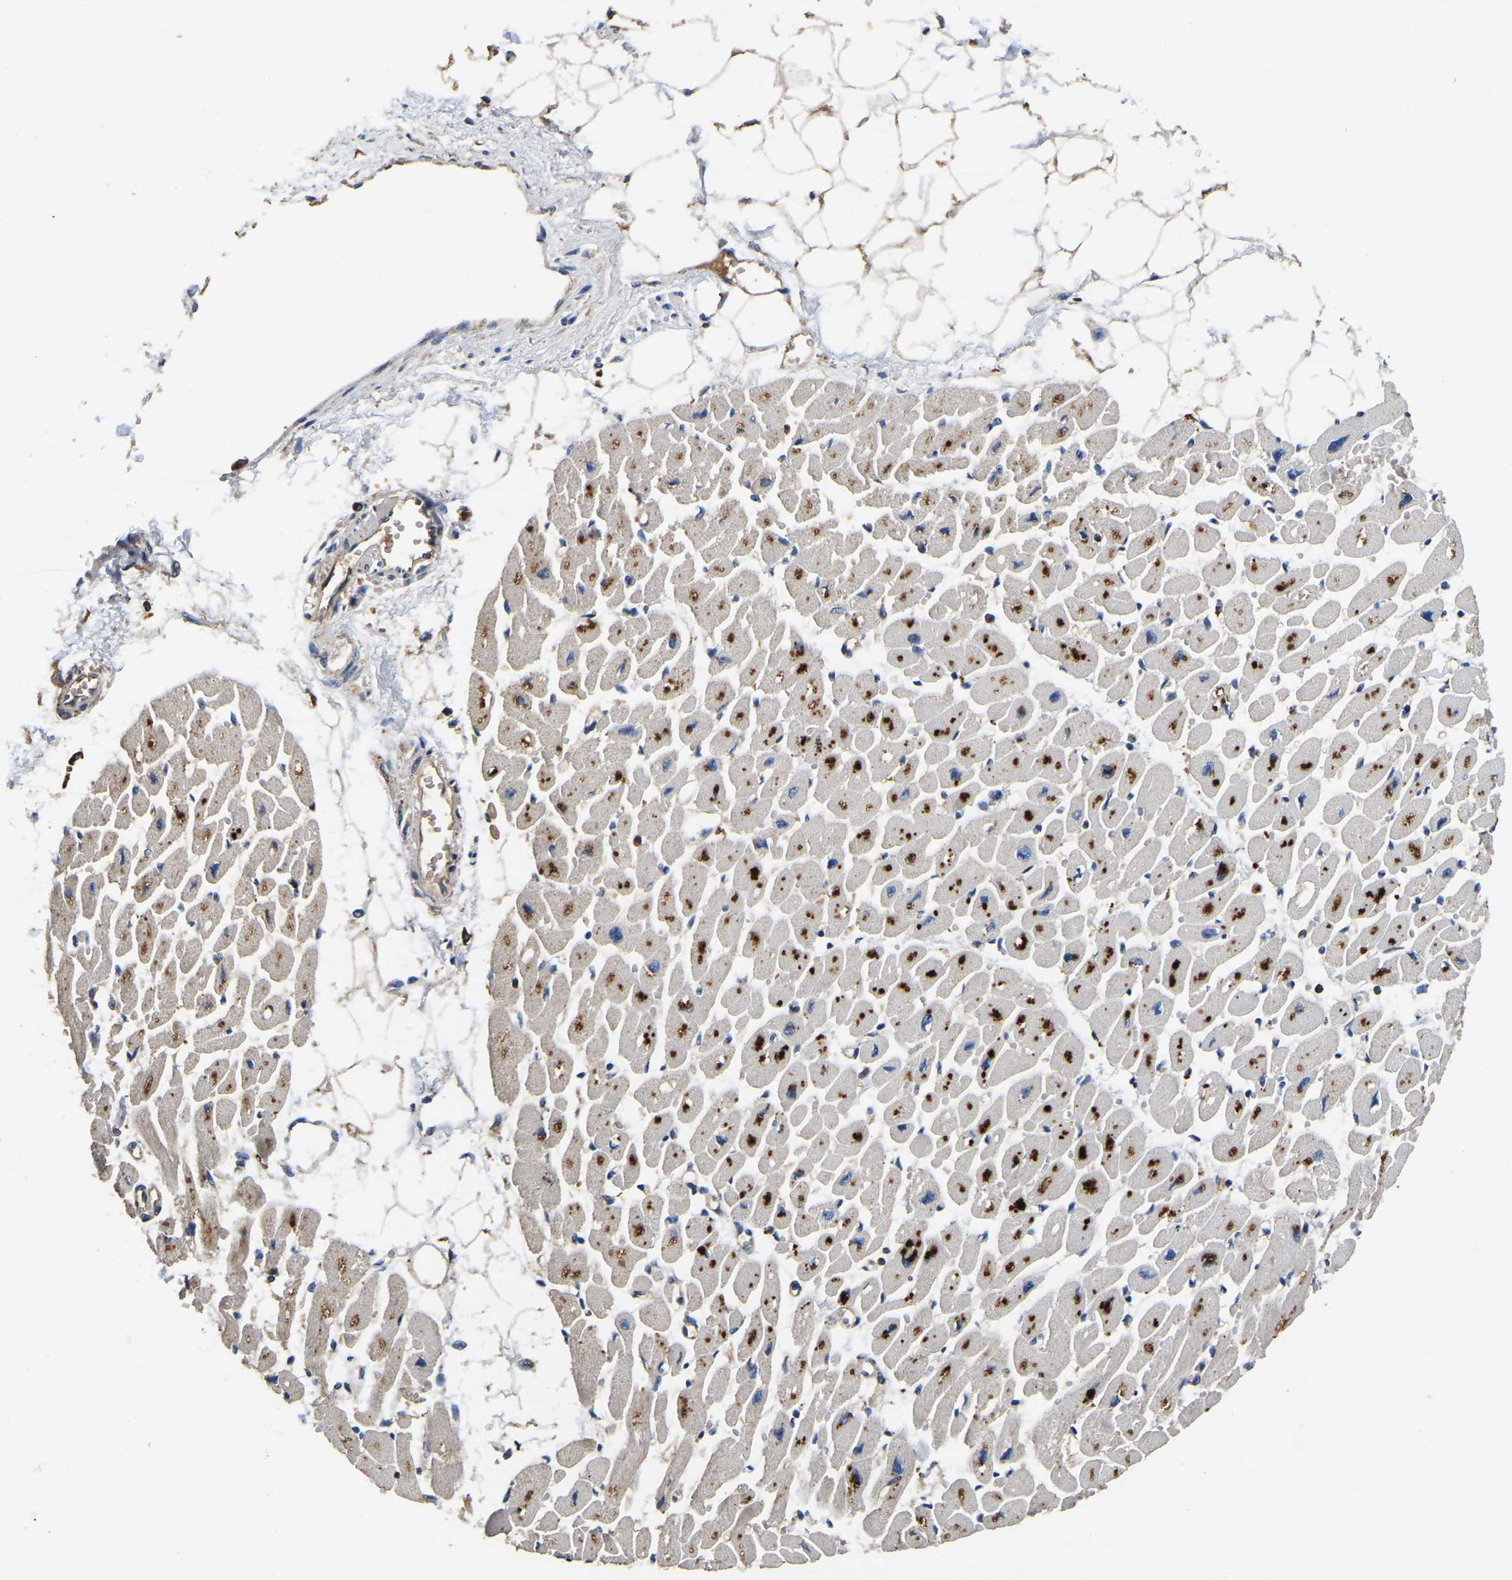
{"staining": {"intensity": "strong", "quantity": "25%-75%", "location": "cytoplasmic/membranous"}, "tissue": "heart muscle", "cell_type": "Cardiomyocytes", "image_type": "normal", "snomed": [{"axis": "morphology", "description": "Normal tissue, NOS"}, {"axis": "topography", "description": "Heart"}], "caption": "Strong cytoplasmic/membranous expression is seen in about 25%-75% of cardiomyocytes in unremarkable heart muscle. (DAB IHC, brown staining for protein, blue staining for nuclei).", "gene": "SMPD2", "patient": {"sex": "female", "age": 54}}